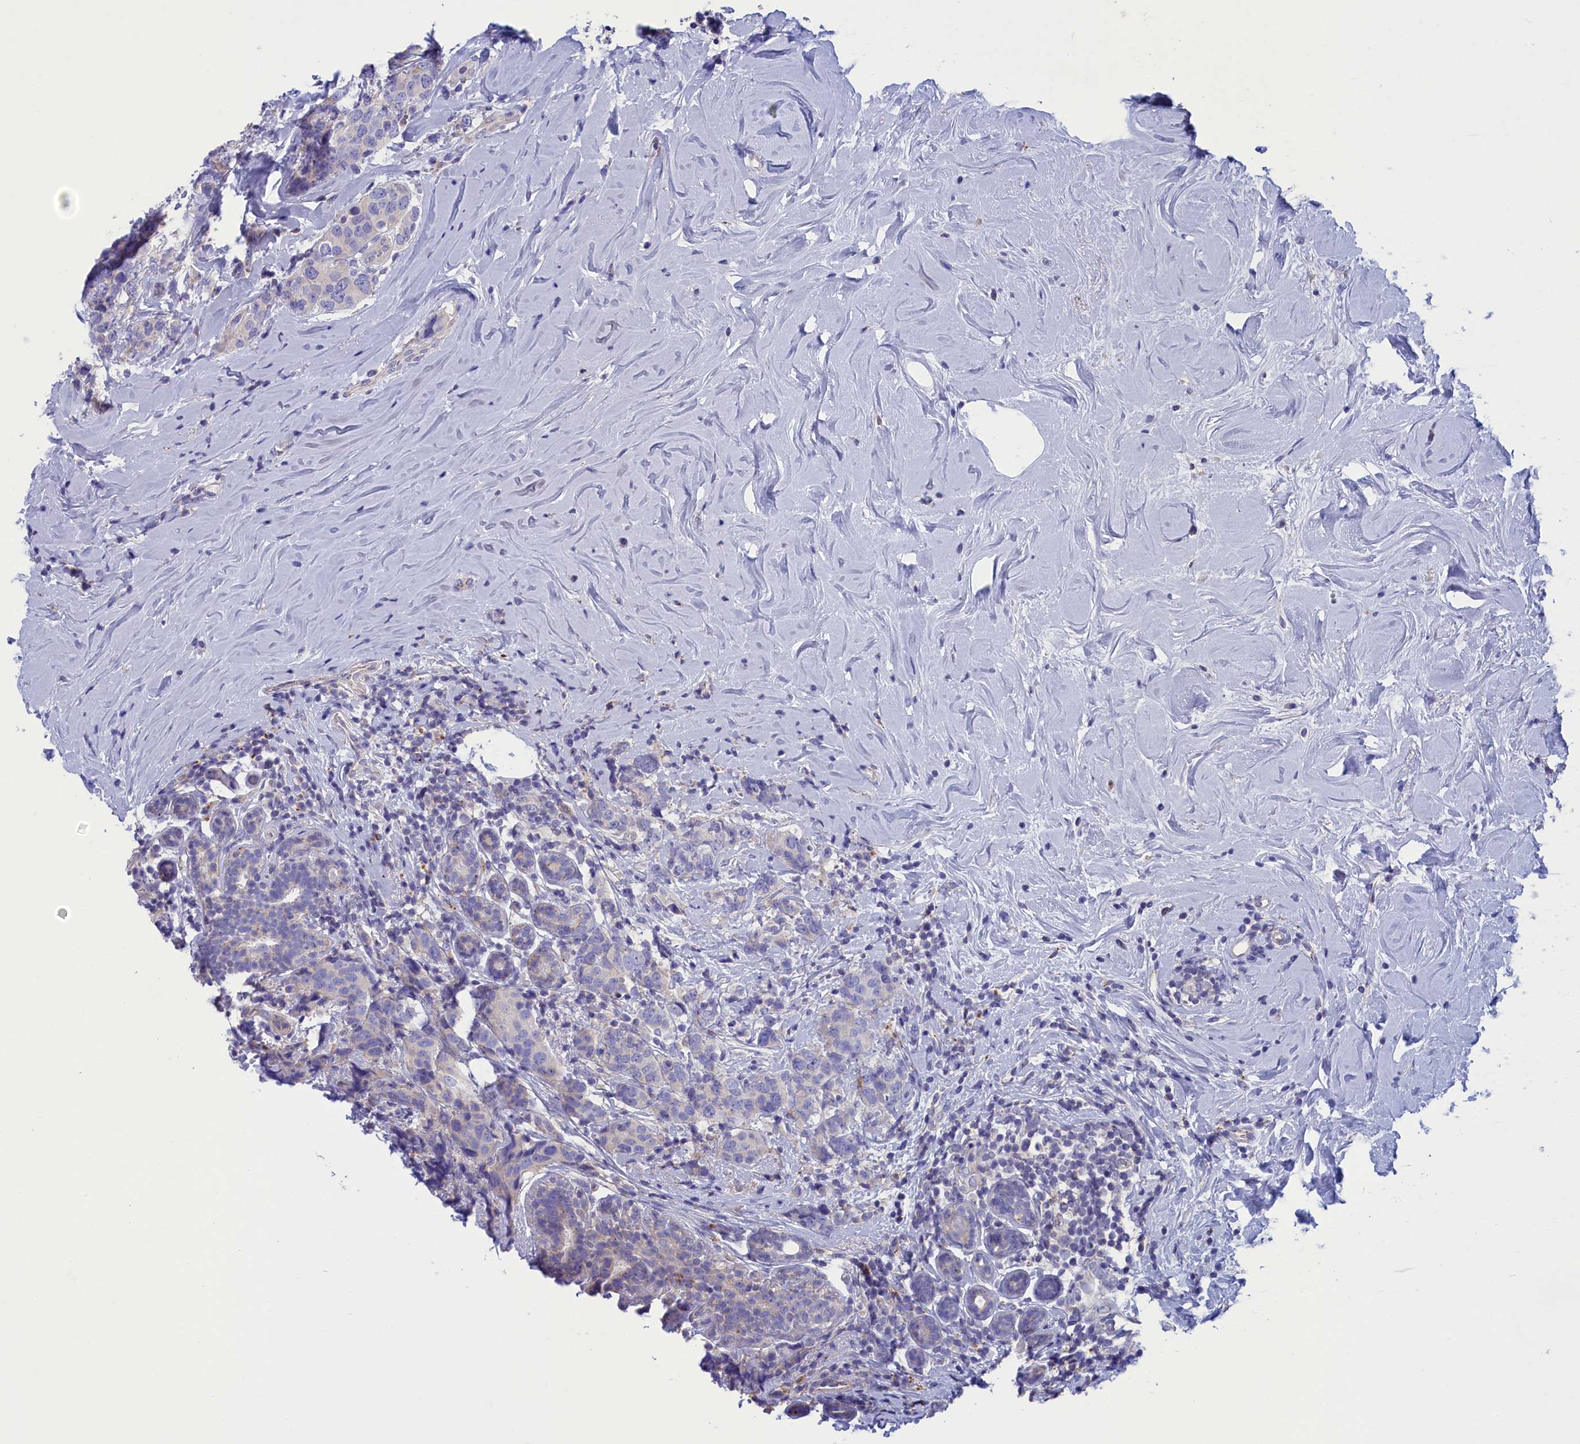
{"staining": {"intensity": "negative", "quantity": "none", "location": "none"}, "tissue": "breast cancer", "cell_type": "Tumor cells", "image_type": "cancer", "snomed": [{"axis": "morphology", "description": "Lobular carcinoma"}, {"axis": "topography", "description": "Breast"}], "caption": "The immunohistochemistry (IHC) histopathology image has no significant staining in tumor cells of breast cancer tissue.", "gene": "WDR6", "patient": {"sex": "female", "age": 59}}